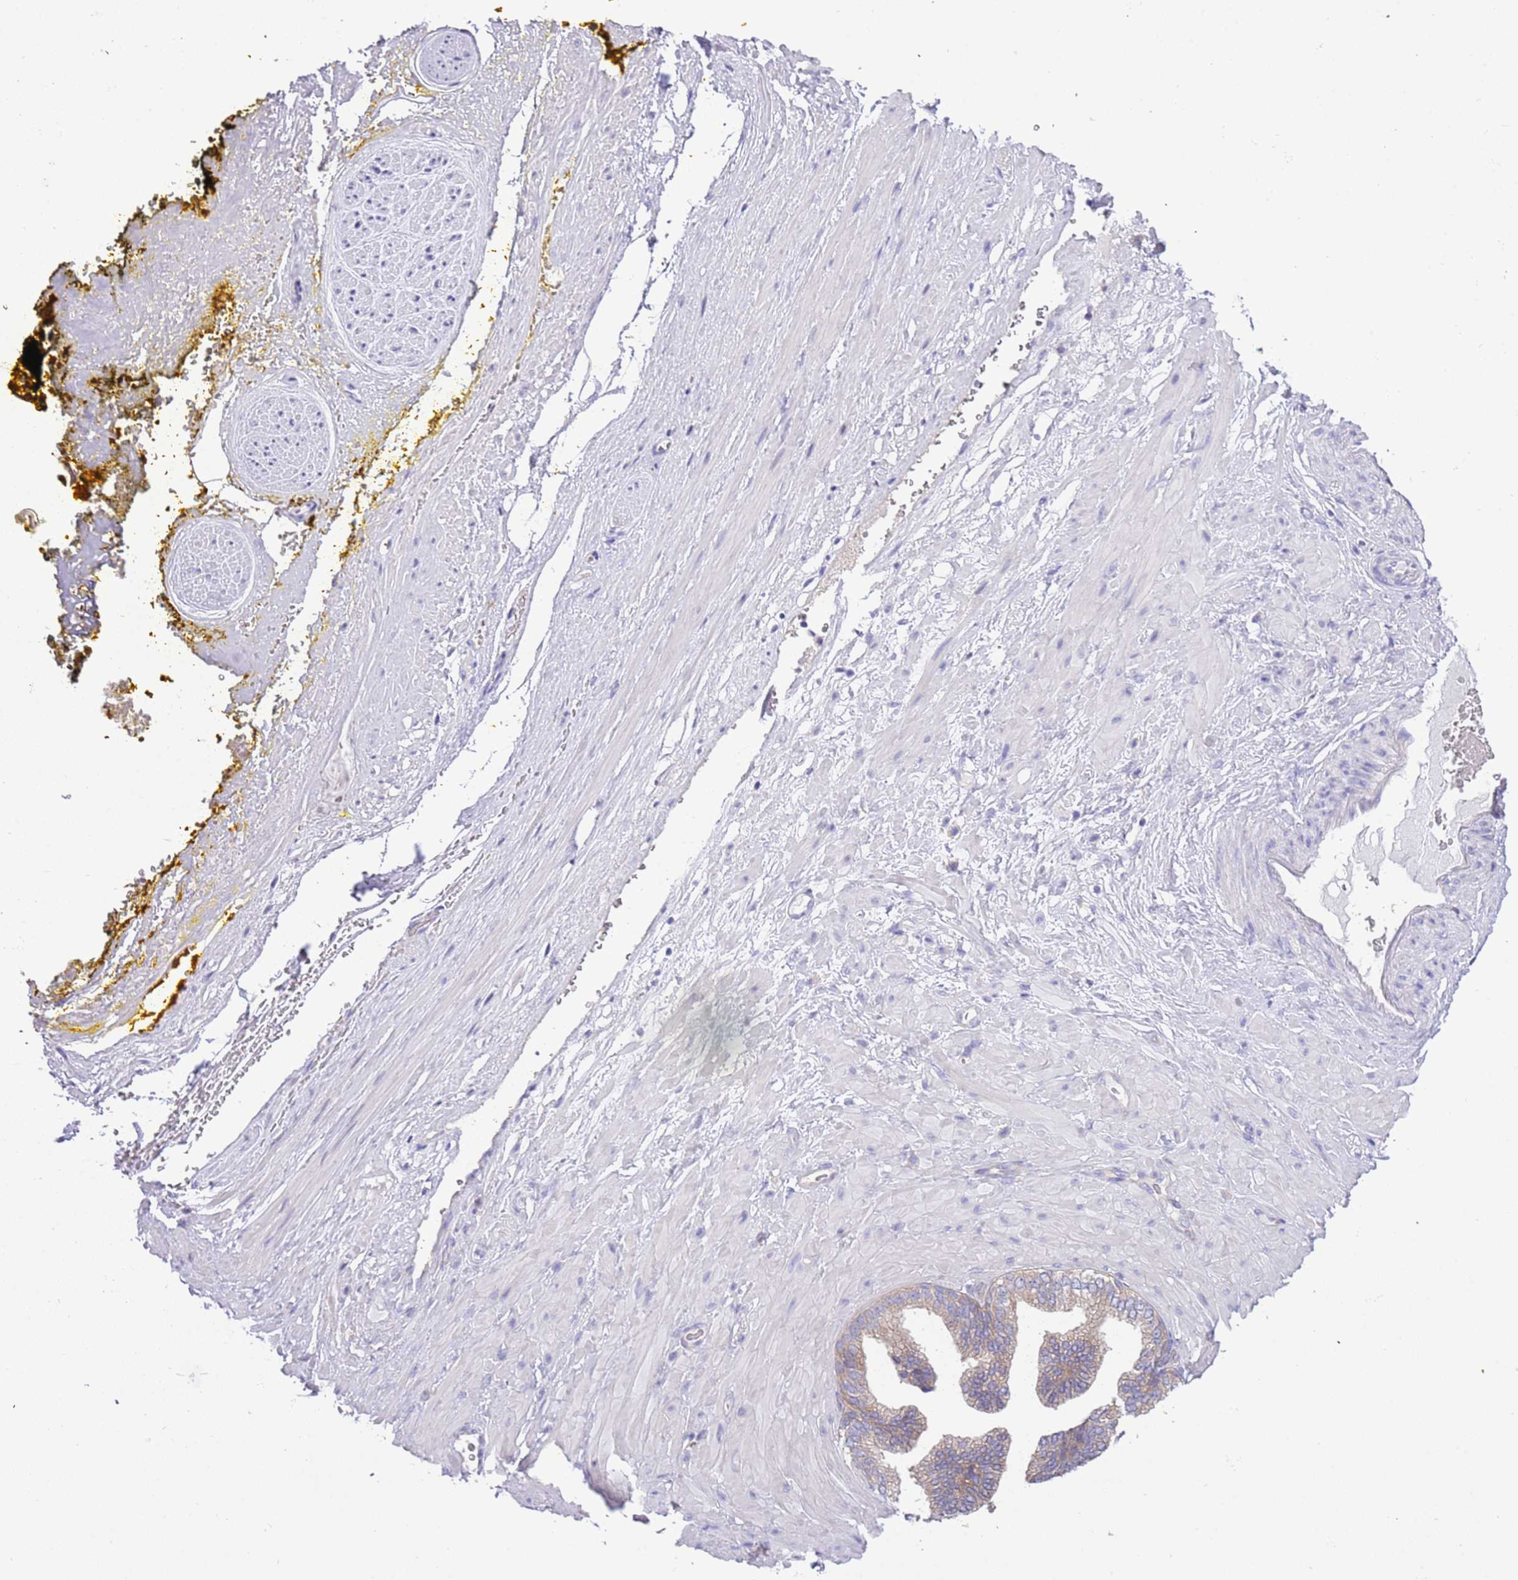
{"staining": {"intensity": "negative", "quantity": "none", "location": "none"}, "tissue": "adipose tissue", "cell_type": "Adipocytes", "image_type": "normal", "snomed": [{"axis": "morphology", "description": "Normal tissue, NOS"}, {"axis": "morphology", "description": "Adenocarcinoma, Low grade"}, {"axis": "topography", "description": "Prostate"}, {"axis": "topography", "description": "Peripheral nerve tissue"}], "caption": "Immunohistochemistry photomicrograph of benign adipose tissue: human adipose tissue stained with DAB exhibits no significant protein staining in adipocytes.", "gene": "STIP1", "patient": {"sex": "male", "age": 63}}